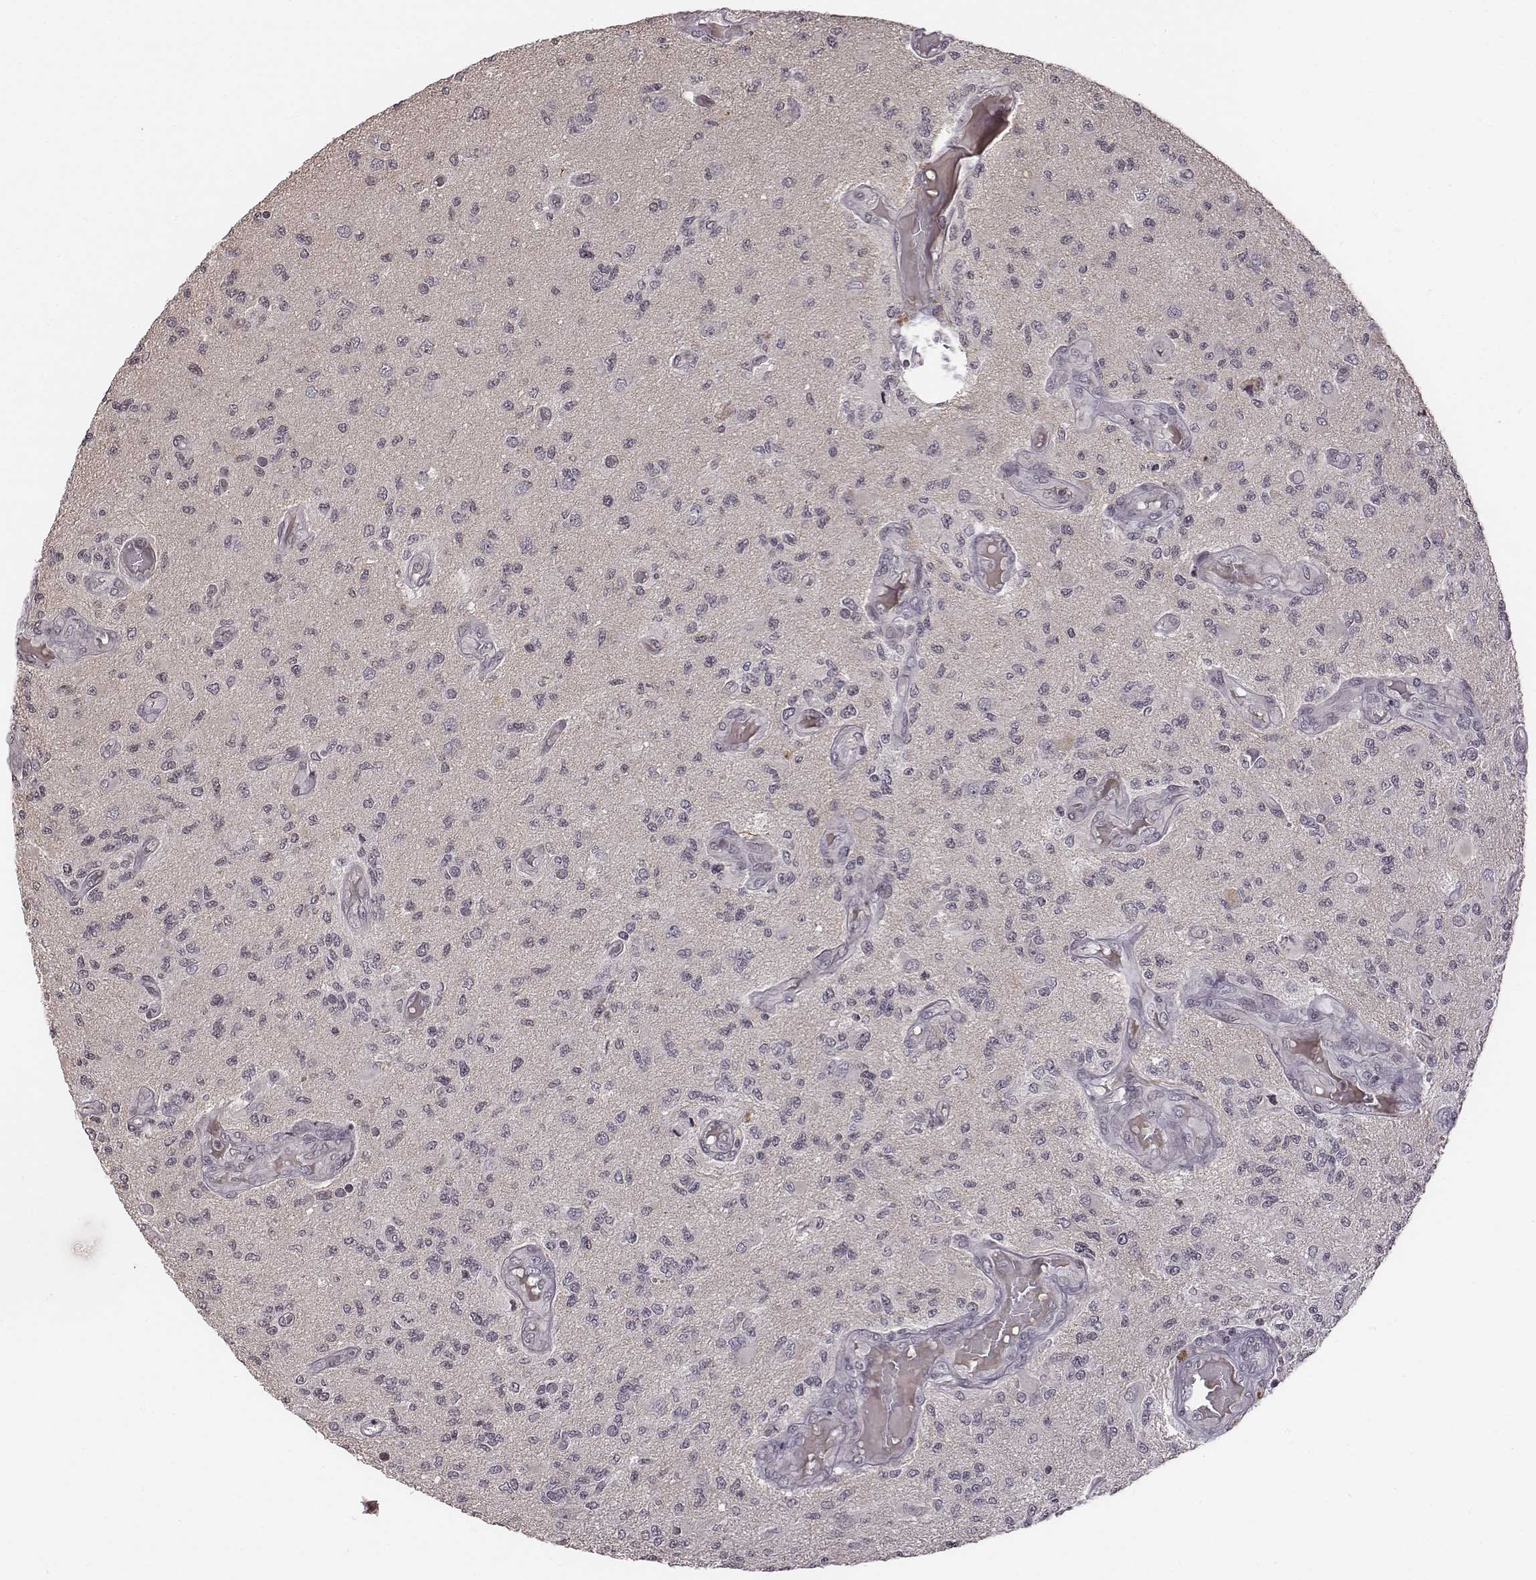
{"staining": {"intensity": "negative", "quantity": "none", "location": "none"}, "tissue": "glioma", "cell_type": "Tumor cells", "image_type": "cancer", "snomed": [{"axis": "morphology", "description": "Glioma, malignant, High grade"}, {"axis": "topography", "description": "Brain"}], "caption": "The immunohistochemistry micrograph has no significant staining in tumor cells of malignant glioma (high-grade) tissue. (DAB IHC visualized using brightfield microscopy, high magnification).", "gene": "GRM4", "patient": {"sex": "female", "age": 63}}